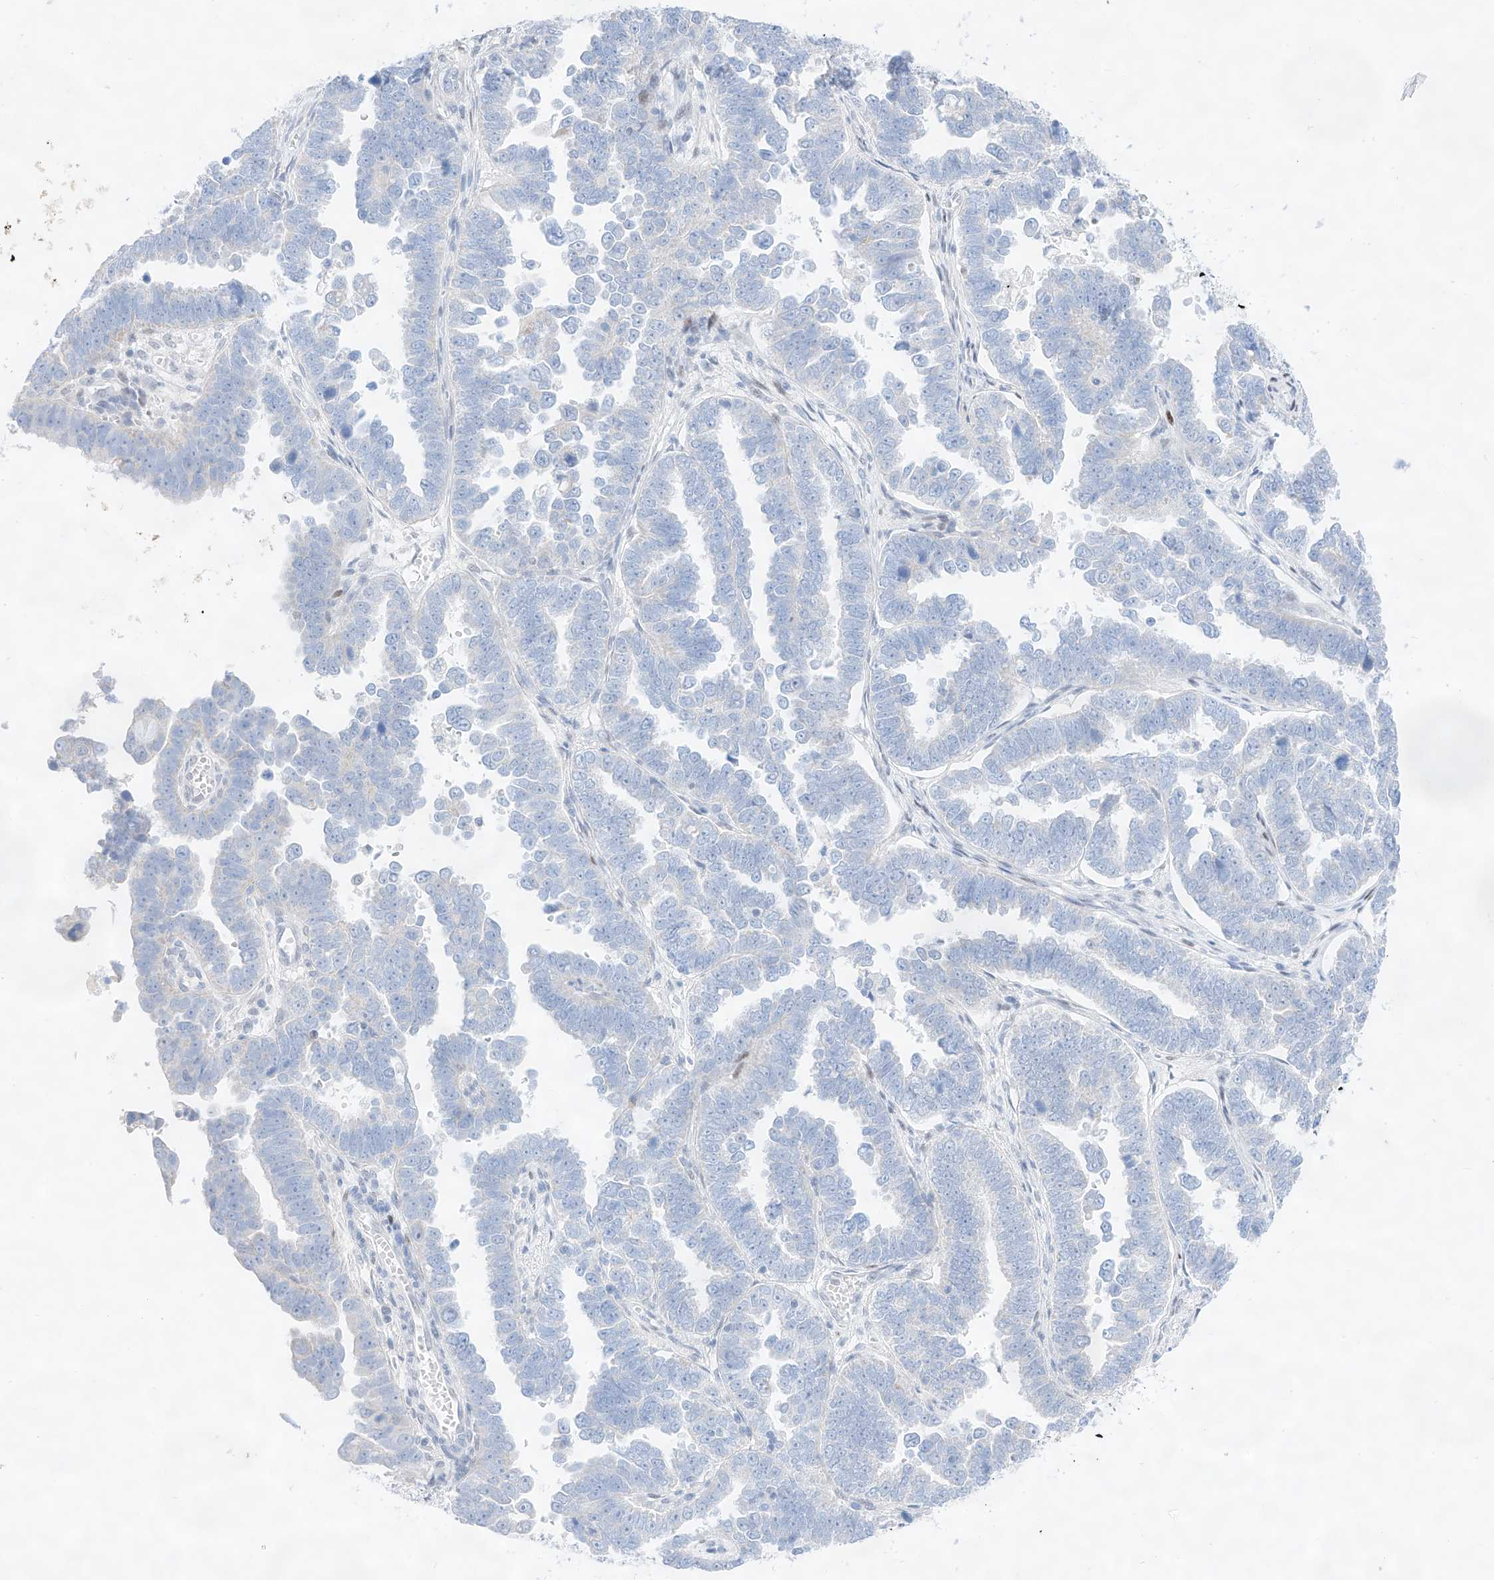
{"staining": {"intensity": "negative", "quantity": "none", "location": "none"}, "tissue": "endometrial cancer", "cell_type": "Tumor cells", "image_type": "cancer", "snomed": [{"axis": "morphology", "description": "Adenocarcinoma, NOS"}, {"axis": "topography", "description": "Endometrium"}], "caption": "Endometrial cancer (adenocarcinoma) was stained to show a protein in brown. There is no significant positivity in tumor cells.", "gene": "NT5C3B", "patient": {"sex": "female", "age": 75}}